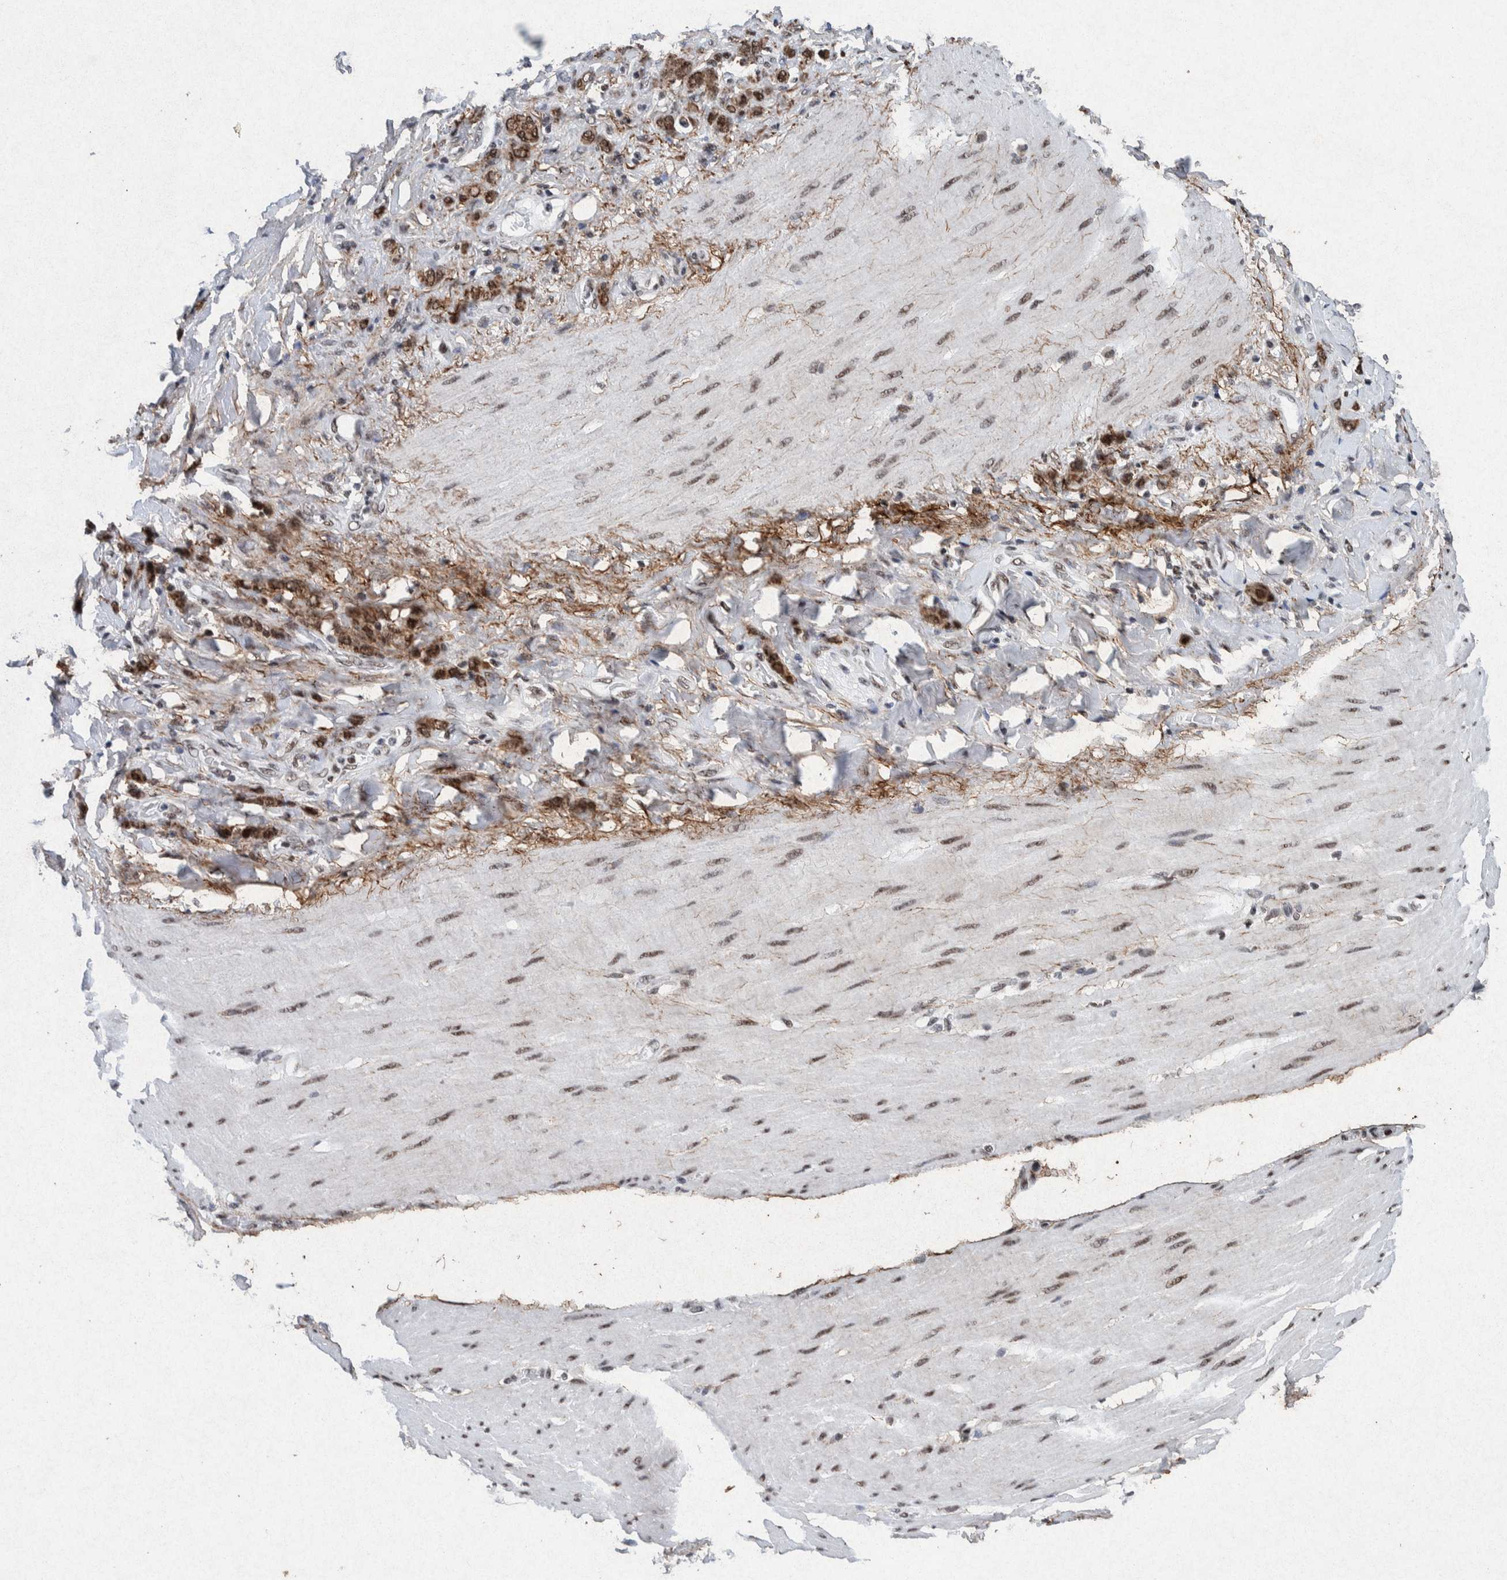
{"staining": {"intensity": "moderate", "quantity": ">75%", "location": "nuclear"}, "tissue": "stomach cancer", "cell_type": "Tumor cells", "image_type": "cancer", "snomed": [{"axis": "morphology", "description": "Normal tissue, NOS"}, {"axis": "morphology", "description": "Adenocarcinoma, NOS"}, {"axis": "topography", "description": "Stomach"}], "caption": "Stomach cancer (adenocarcinoma) stained with a protein marker demonstrates moderate staining in tumor cells.", "gene": "TAF10", "patient": {"sex": "male", "age": 82}}